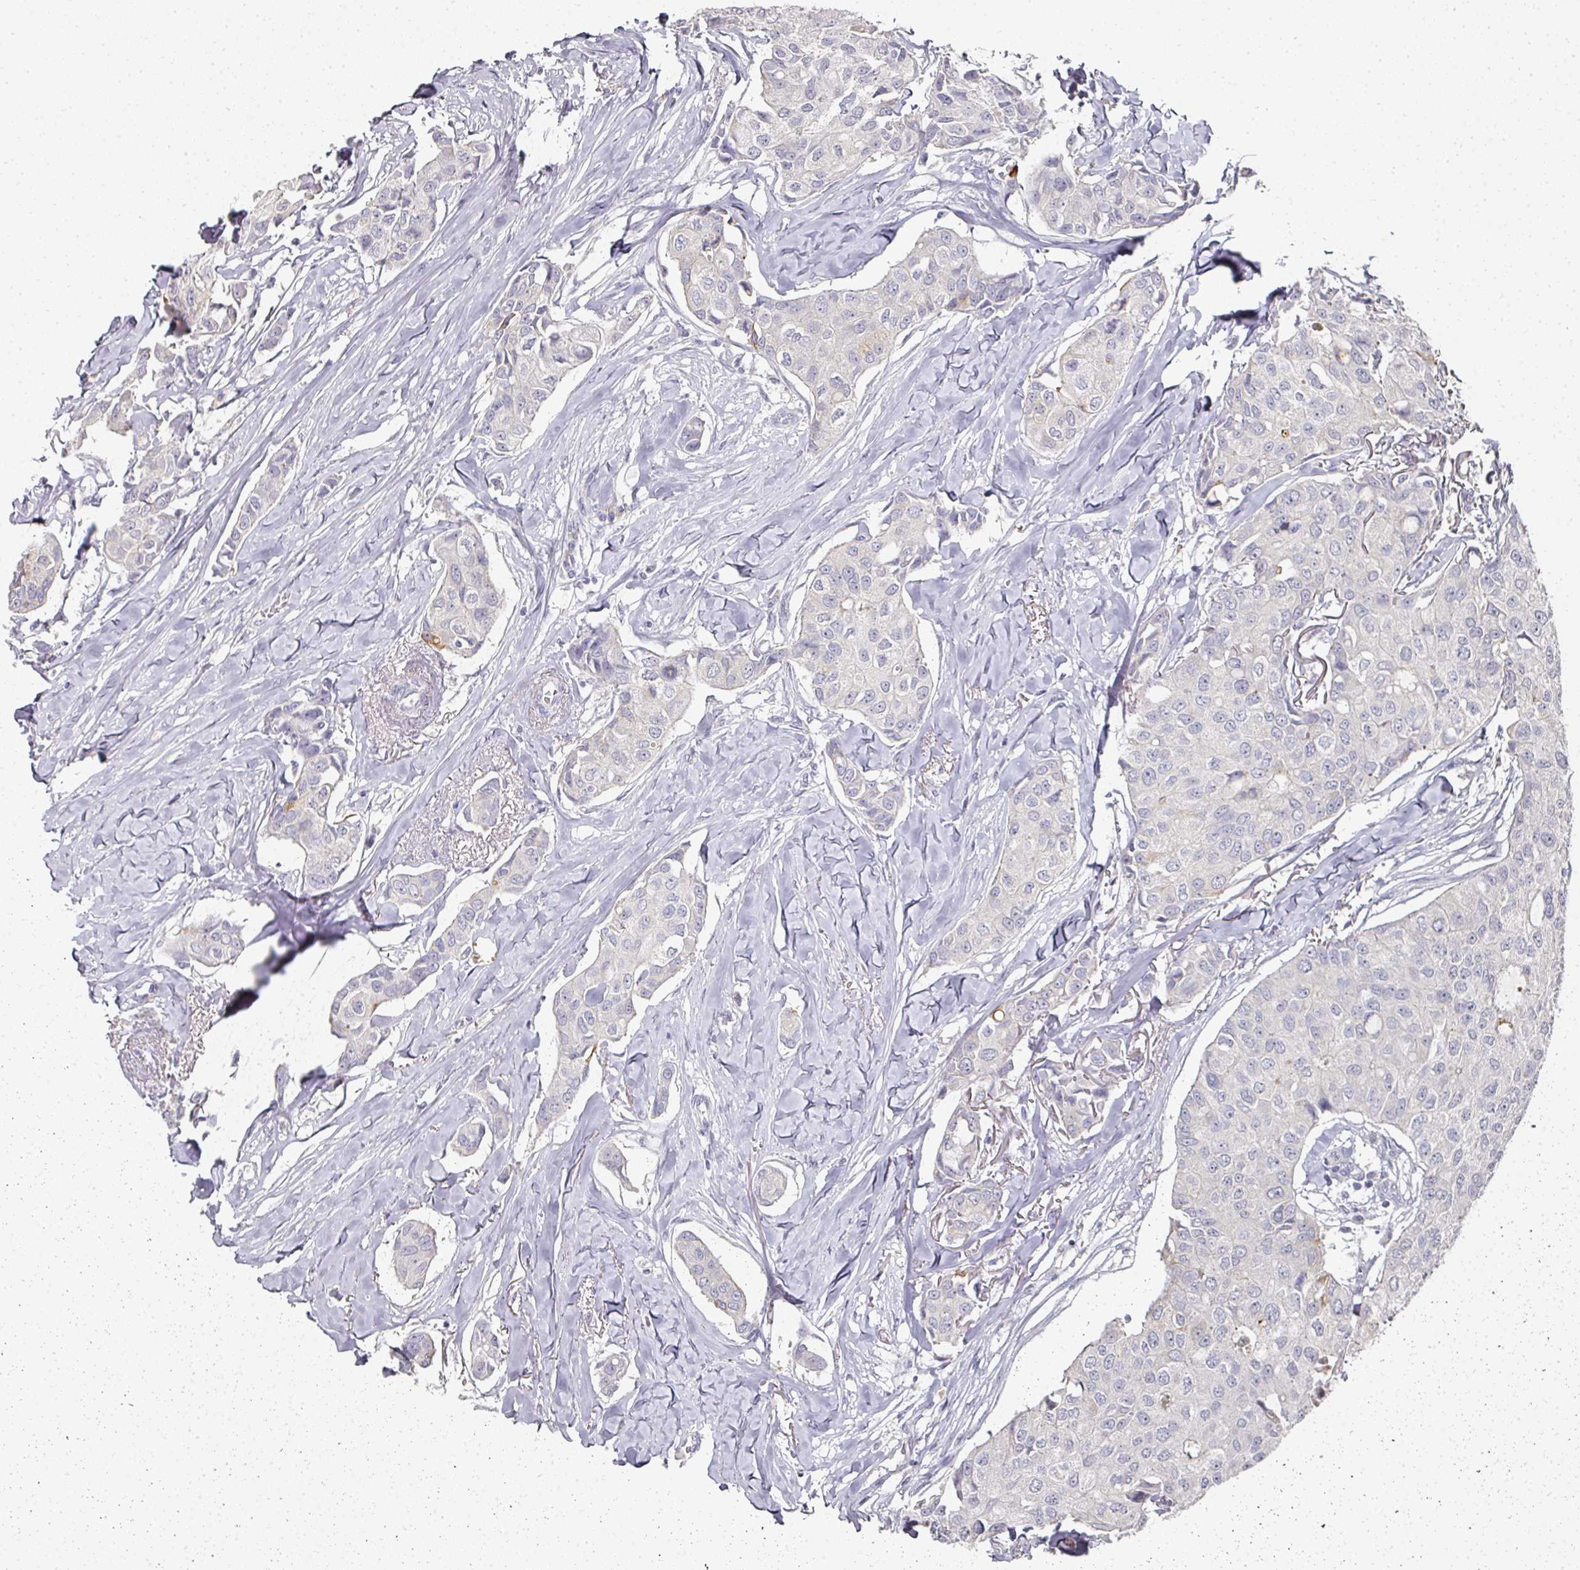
{"staining": {"intensity": "negative", "quantity": "none", "location": "none"}, "tissue": "breast cancer", "cell_type": "Tumor cells", "image_type": "cancer", "snomed": [{"axis": "morphology", "description": "Duct carcinoma"}, {"axis": "topography", "description": "Breast"}], "caption": "High power microscopy histopathology image of an immunohistochemistry micrograph of breast intraductal carcinoma, revealing no significant staining in tumor cells.", "gene": "CAMP", "patient": {"sex": "female", "age": 80}}